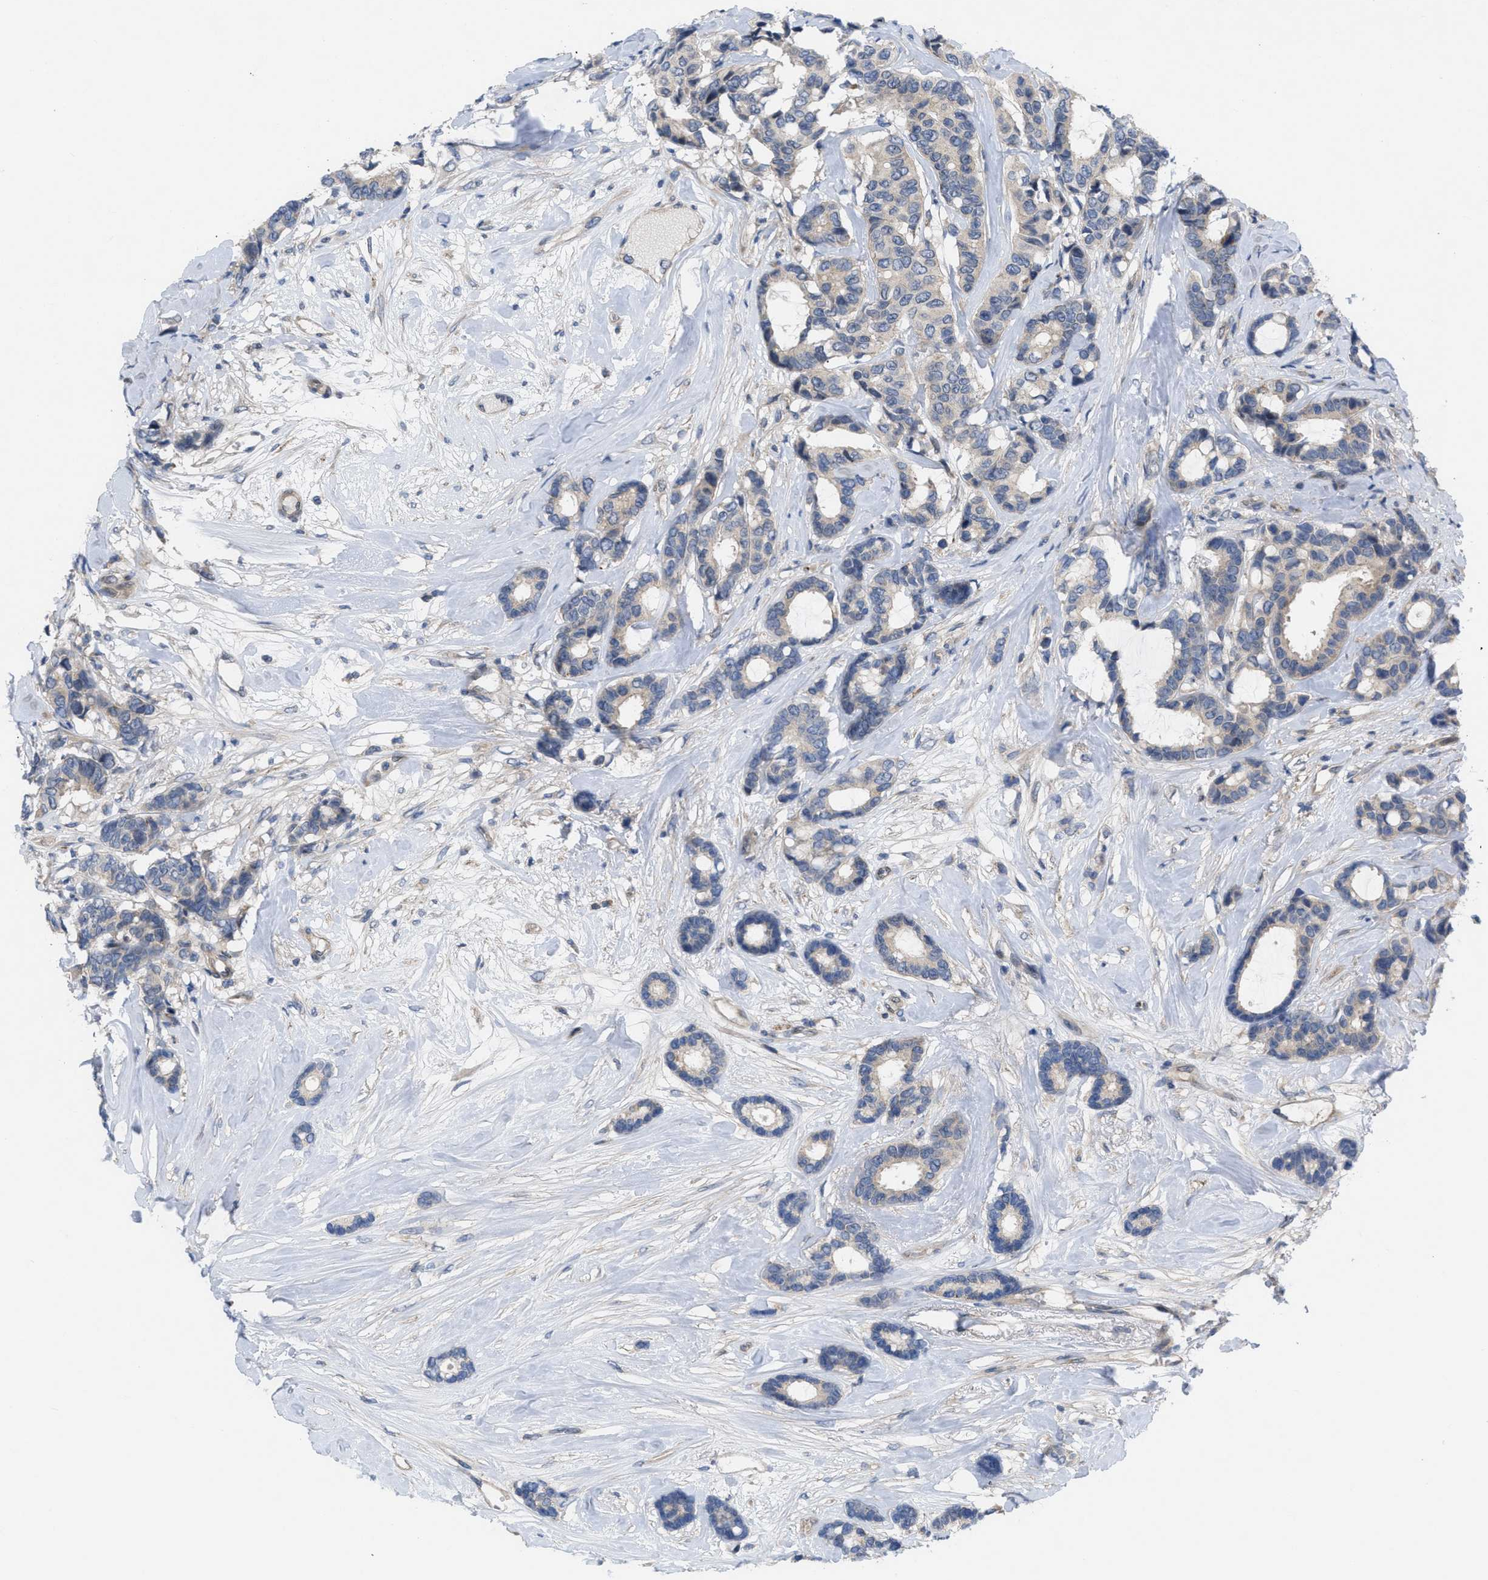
{"staining": {"intensity": "negative", "quantity": "none", "location": "none"}, "tissue": "breast cancer", "cell_type": "Tumor cells", "image_type": "cancer", "snomed": [{"axis": "morphology", "description": "Duct carcinoma"}, {"axis": "topography", "description": "Breast"}], "caption": "Immunohistochemical staining of human breast intraductal carcinoma reveals no significant positivity in tumor cells.", "gene": "NDEL1", "patient": {"sex": "female", "age": 87}}